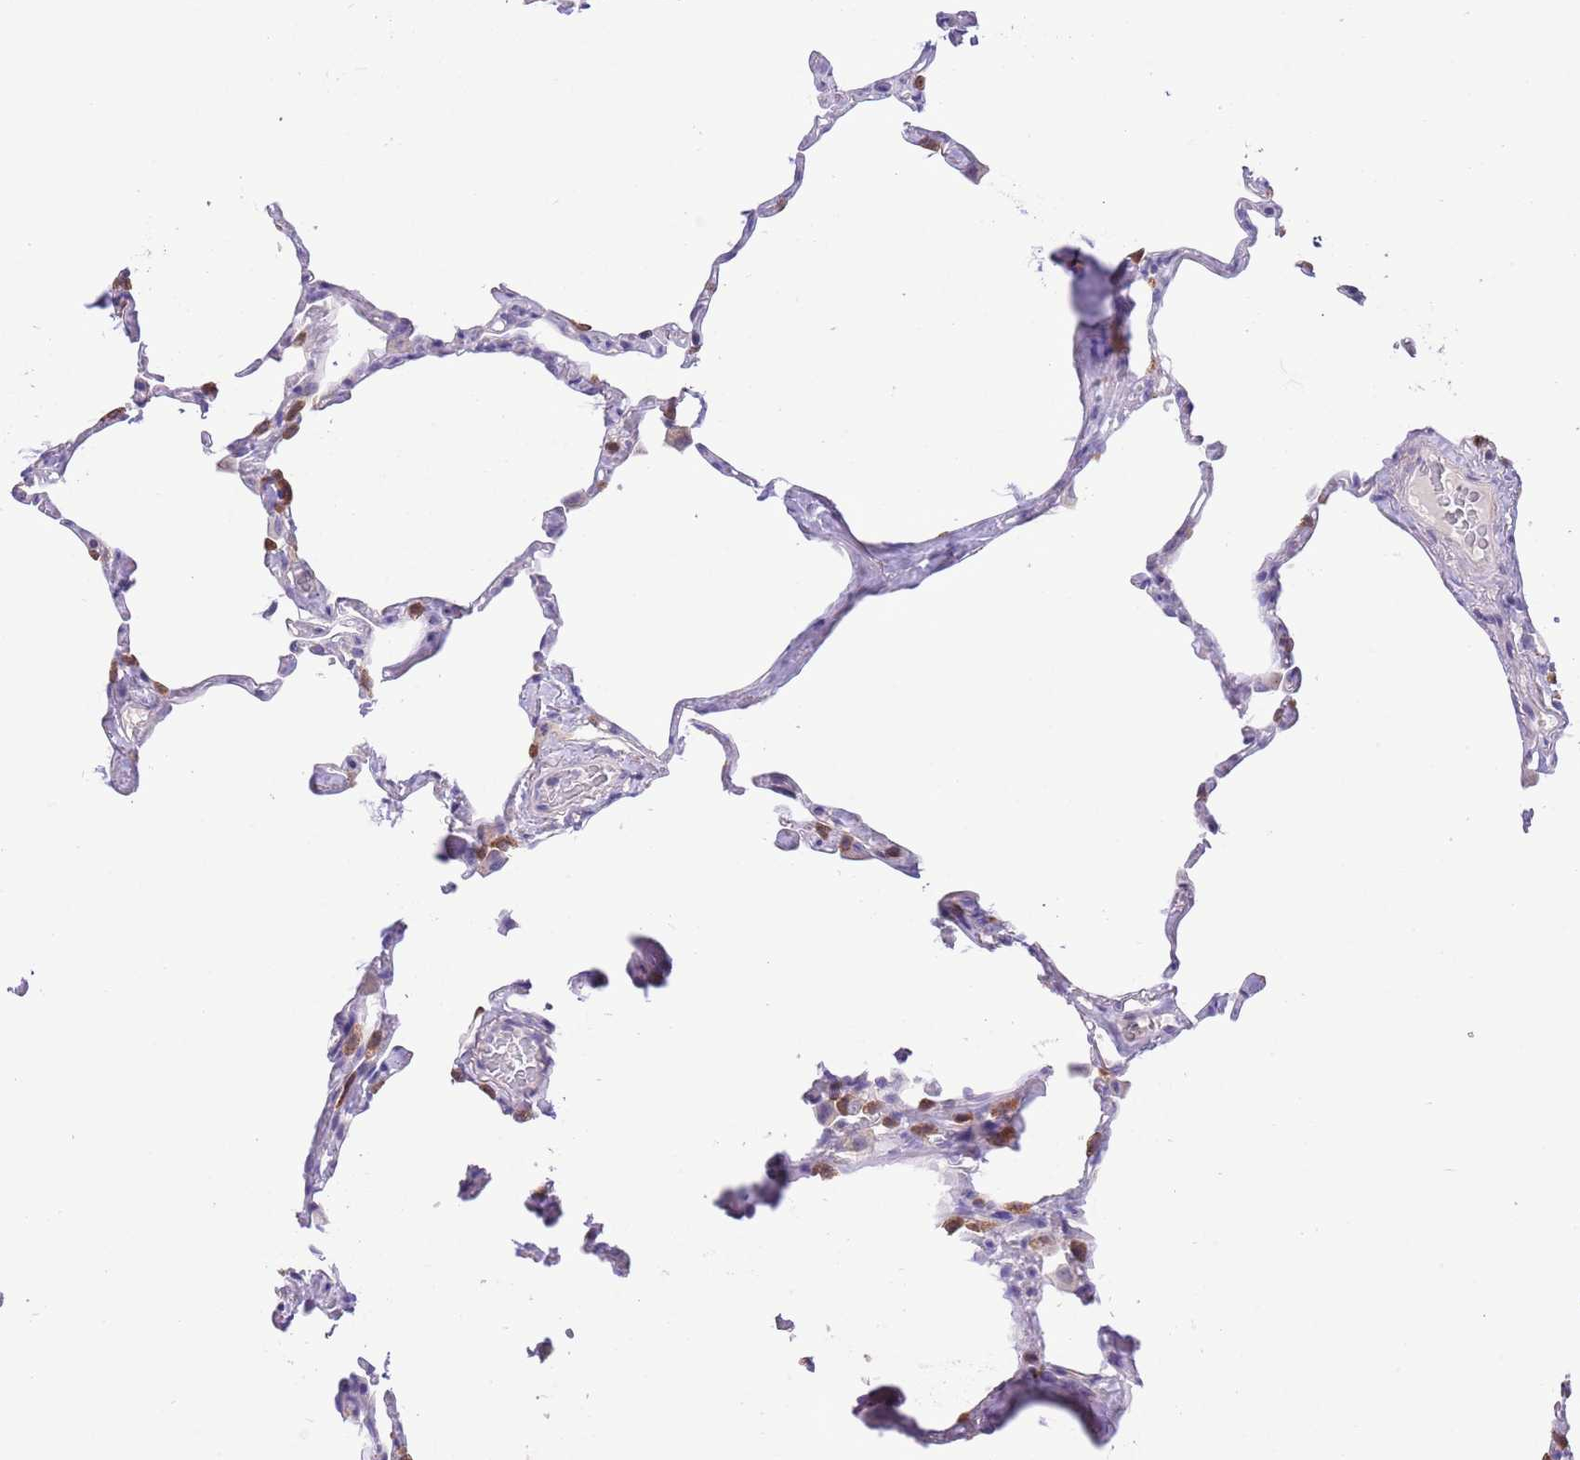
{"staining": {"intensity": "moderate", "quantity": "<25%", "location": "cytoplasmic/membranous"}, "tissue": "lung", "cell_type": "Alveolar cells", "image_type": "normal", "snomed": [{"axis": "morphology", "description": "Normal tissue, NOS"}, {"axis": "topography", "description": "Lung"}], "caption": "Immunohistochemical staining of unremarkable lung shows moderate cytoplasmic/membranous protein positivity in about <25% of alveolar cells. The staining was performed using DAB, with brown indicating positive protein expression. Nuclei are stained blue with hematoxylin.", "gene": "PRR32", "patient": {"sex": "male", "age": 65}}